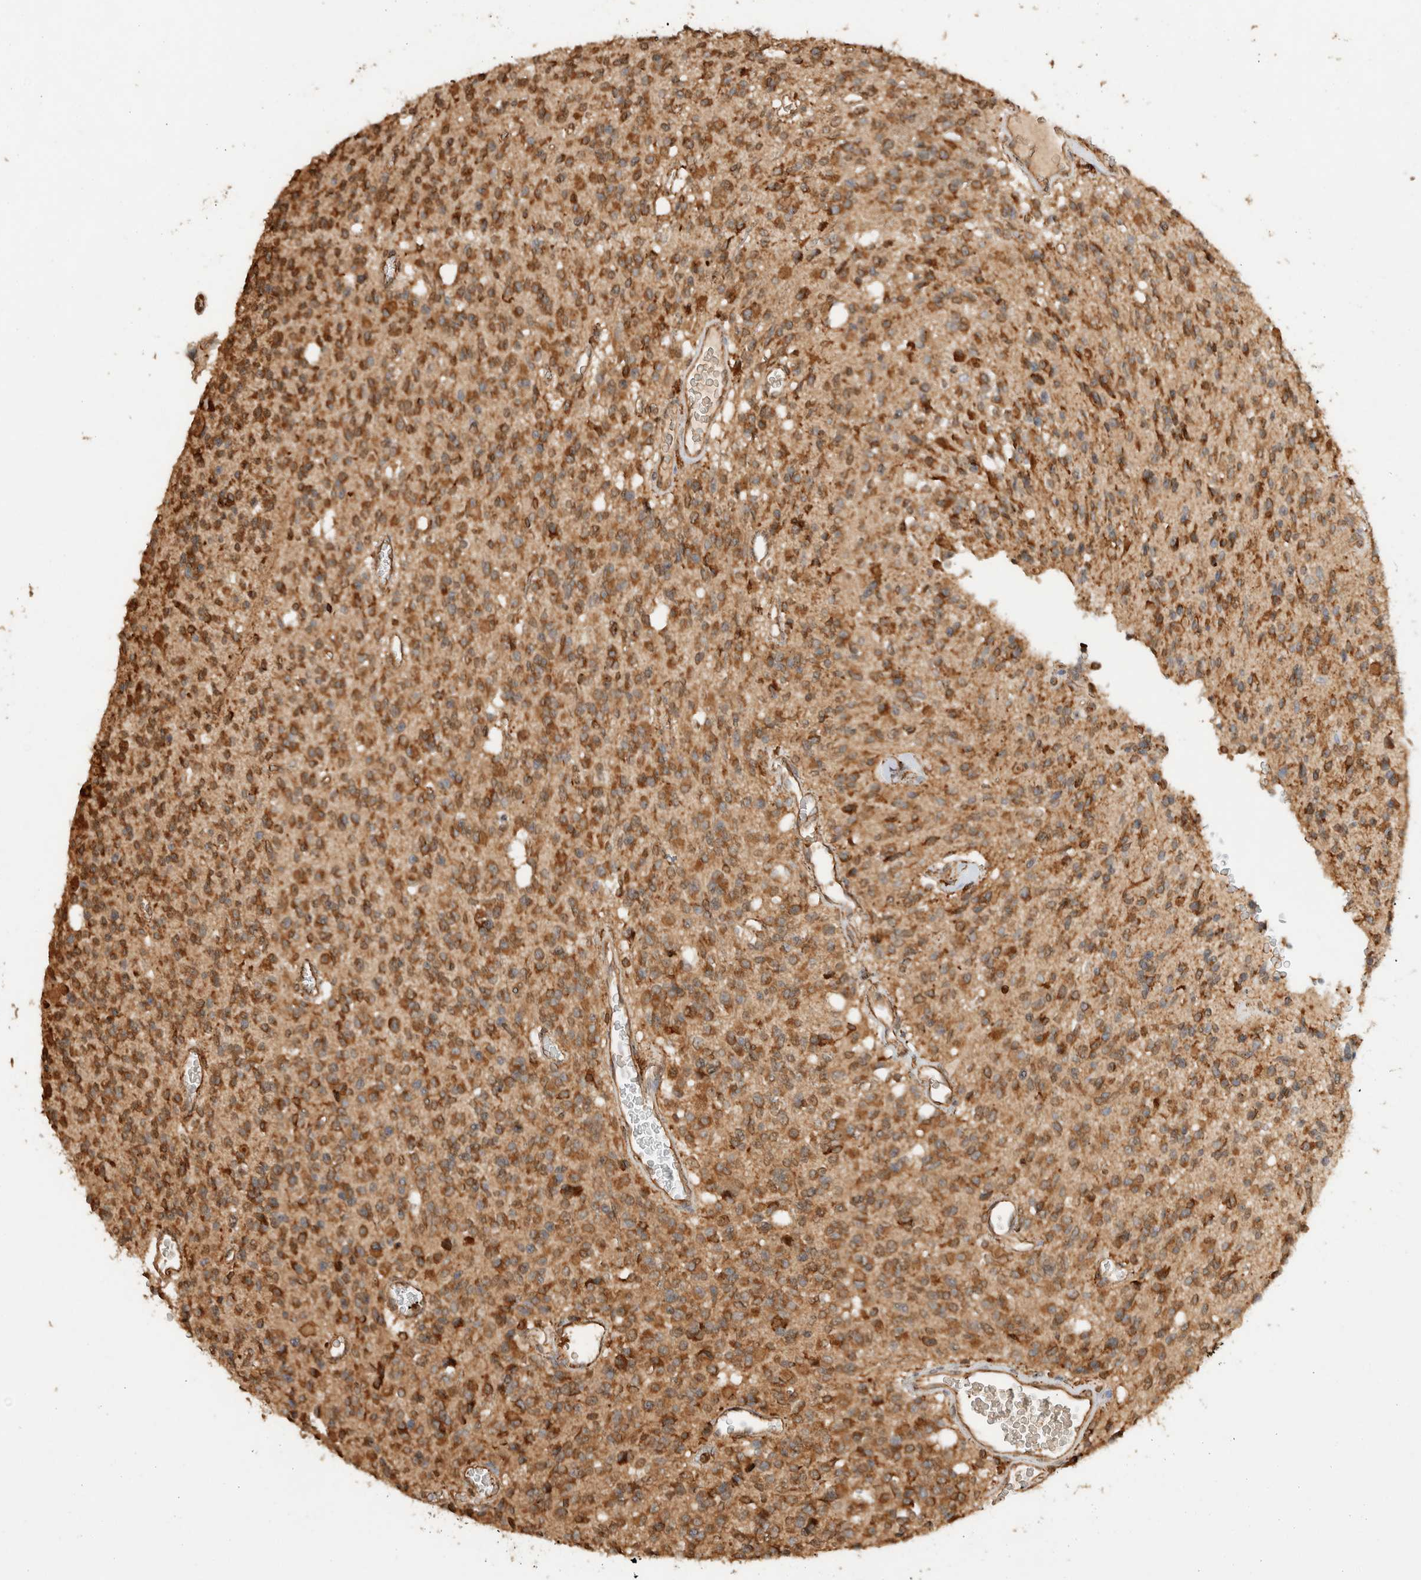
{"staining": {"intensity": "moderate", "quantity": ">75%", "location": "cytoplasmic/membranous"}, "tissue": "glioma", "cell_type": "Tumor cells", "image_type": "cancer", "snomed": [{"axis": "morphology", "description": "Glioma, malignant, High grade"}, {"axis": "topography", "description": "Brain"}], "caption": "Glioma stained for a protein (brown) demonstrates moderate cytoplasmic/membranous positive expression in about >75% of tumor cells.", "gene": "ERAP1", "patient": {"sex": "male", "age": 34}}